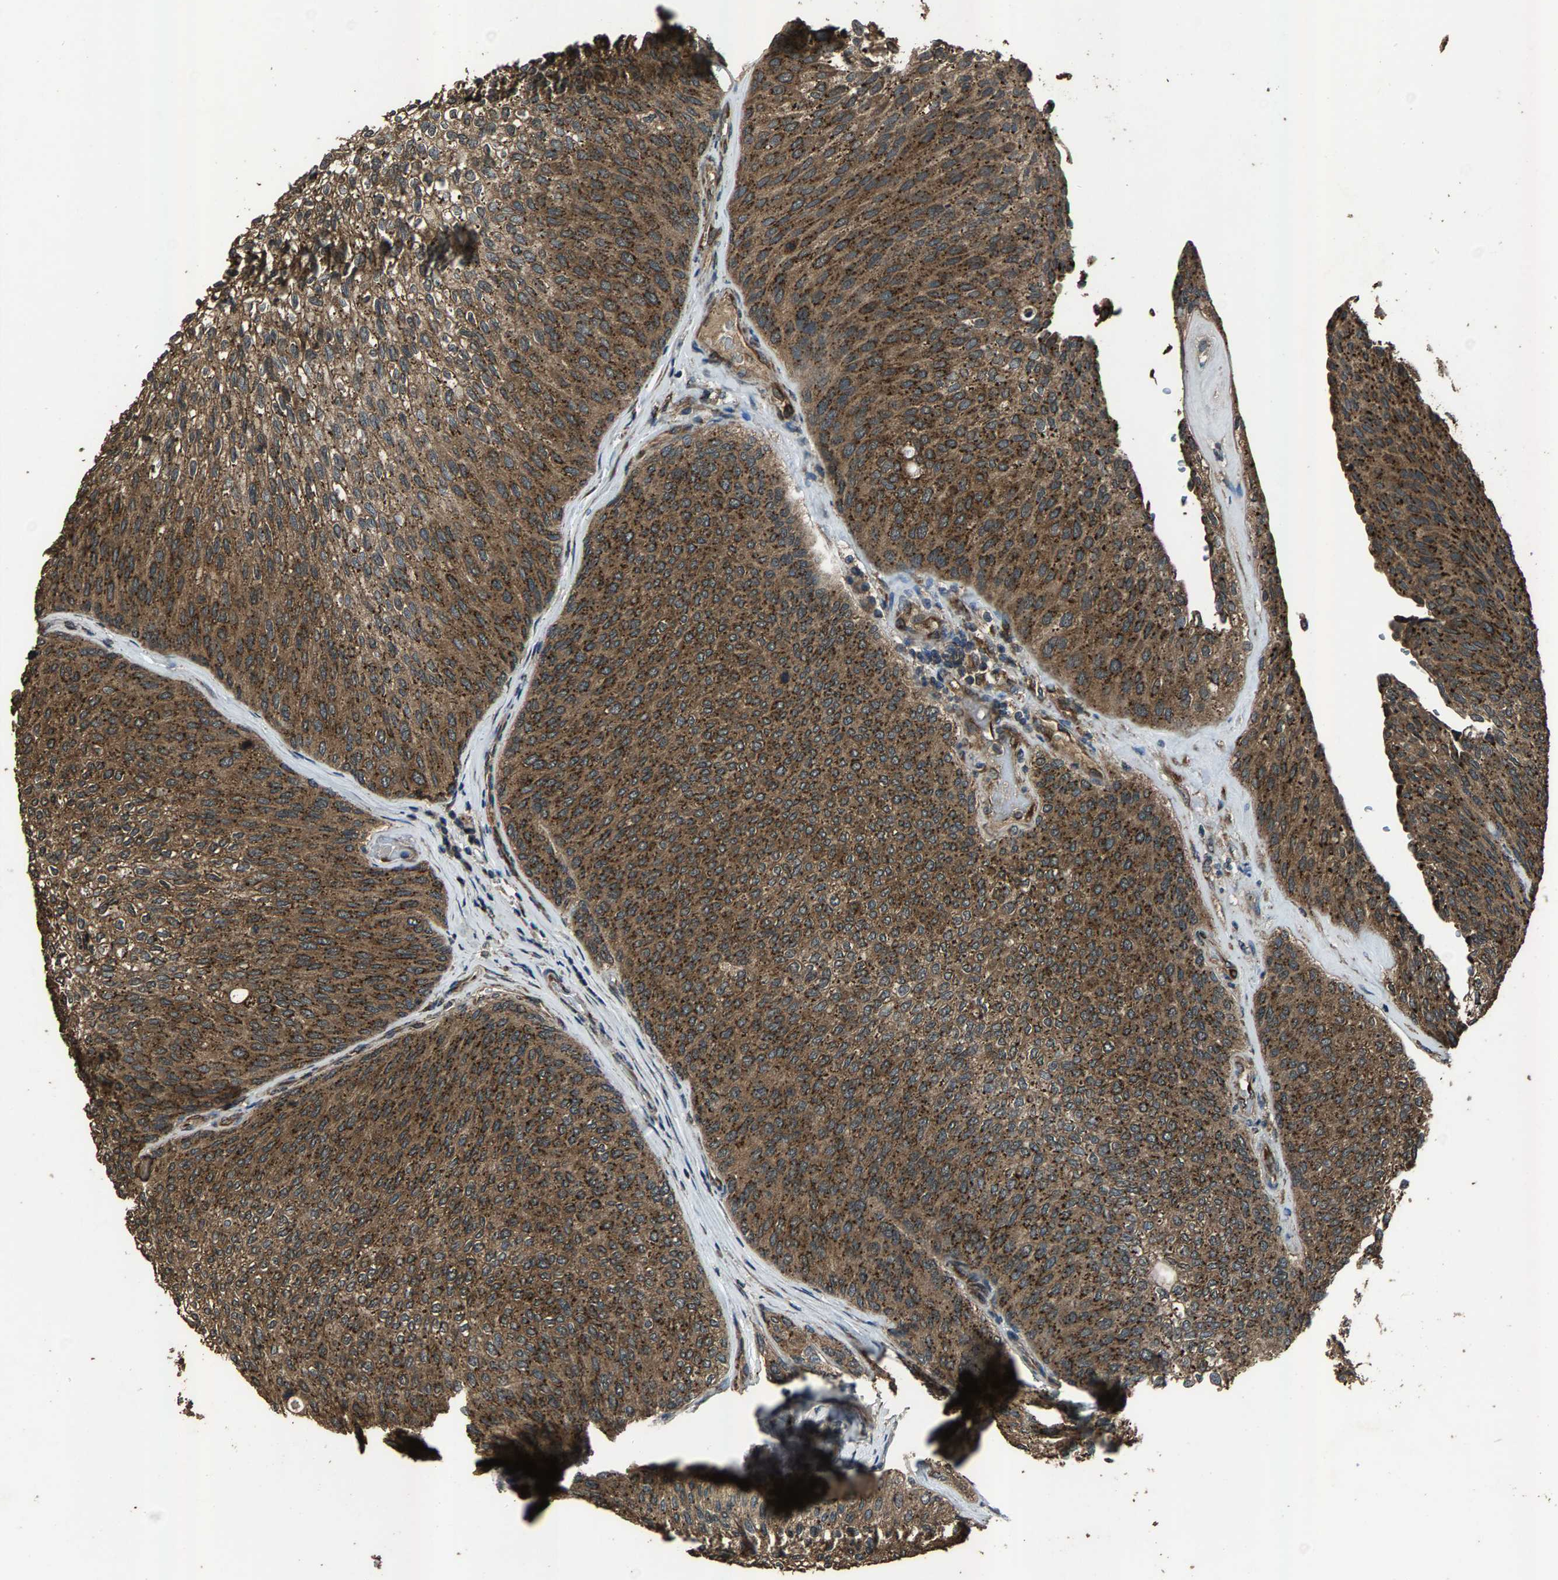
{"staining": {"intensity": "strong", "quantity": ">75%", "location": "cytoplasmic/membranous"}, "tissue": "urothelial cancer", "cell_type": "Tumor cells", "image_type": "cancer", "snomed": [{"axis": "morphology", "description": "Urothelial carcinoma, Low grade"}, {"axis": "topography", "description": "Urinary bladder"}], "caption": "This is an image of immunohistochemistry staining of urothelial cancer, which shows strong positivity in the cytoplasmic/membranous of tumor cells.", "gene": "SLC38A10", "patient": {"sex": "female", "age": 79}}